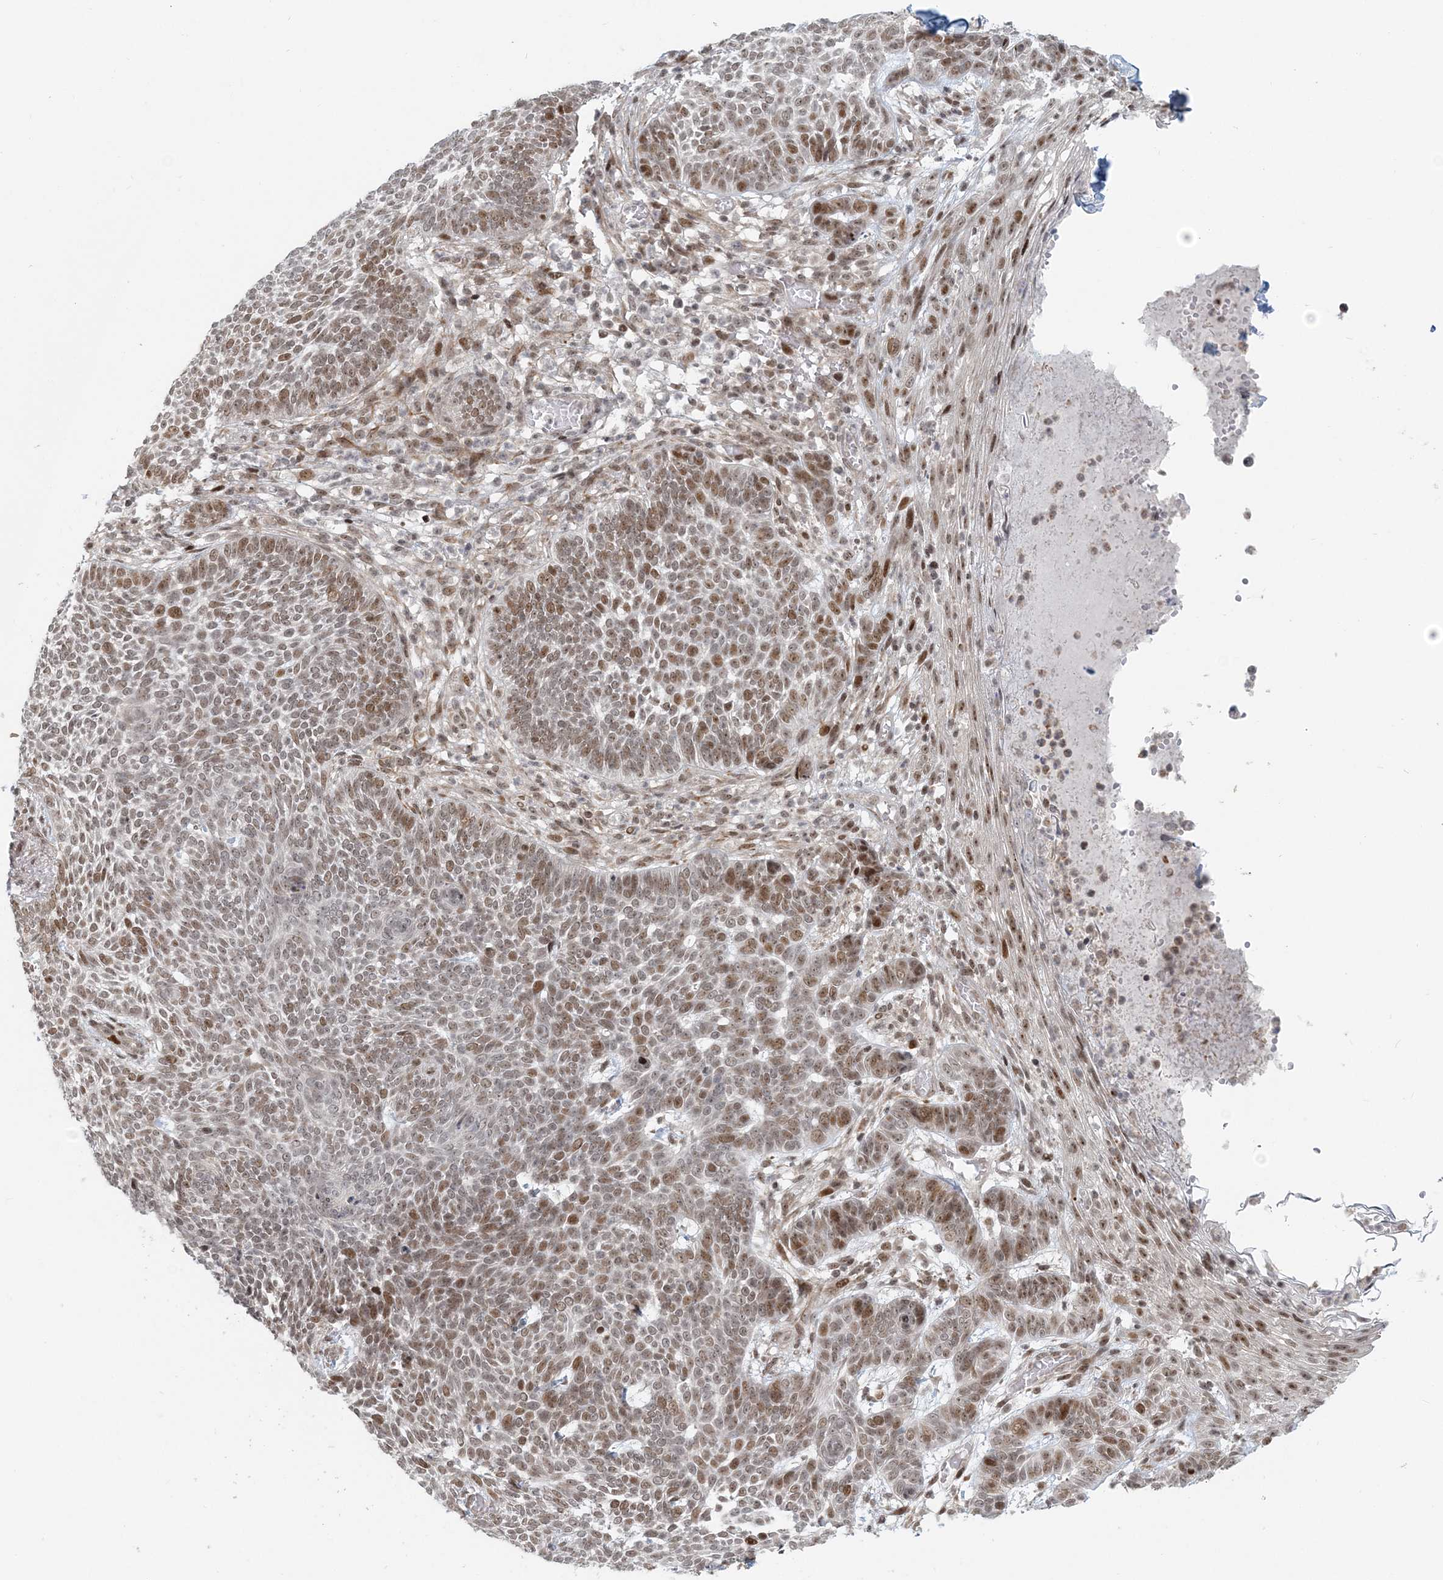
{"staining": {"intensity": "moderate", "quantity": ">75%", "location": "nuclear"}, "tissue": "skin cancer", "cell_type": "Tumor cells", "image_type": "cancer", "snomed": [{"axis": "morphology", "description": "Normal tissue, NOS"}, {"axis": "morphology", "description": "Basal cell carcinoma"}, {"axis": "topography", "description": "Skin"}], "caption": "The immunohistochemical stain highlights moderate nuclear staining in tumor cells of basal cell carcinoma (skin) tissue. The protein of interest is shown in brown color, while the nuclei are stained blue.", "gene": "BAZ1B", "patient": {"sex": "male", "age": 64}}